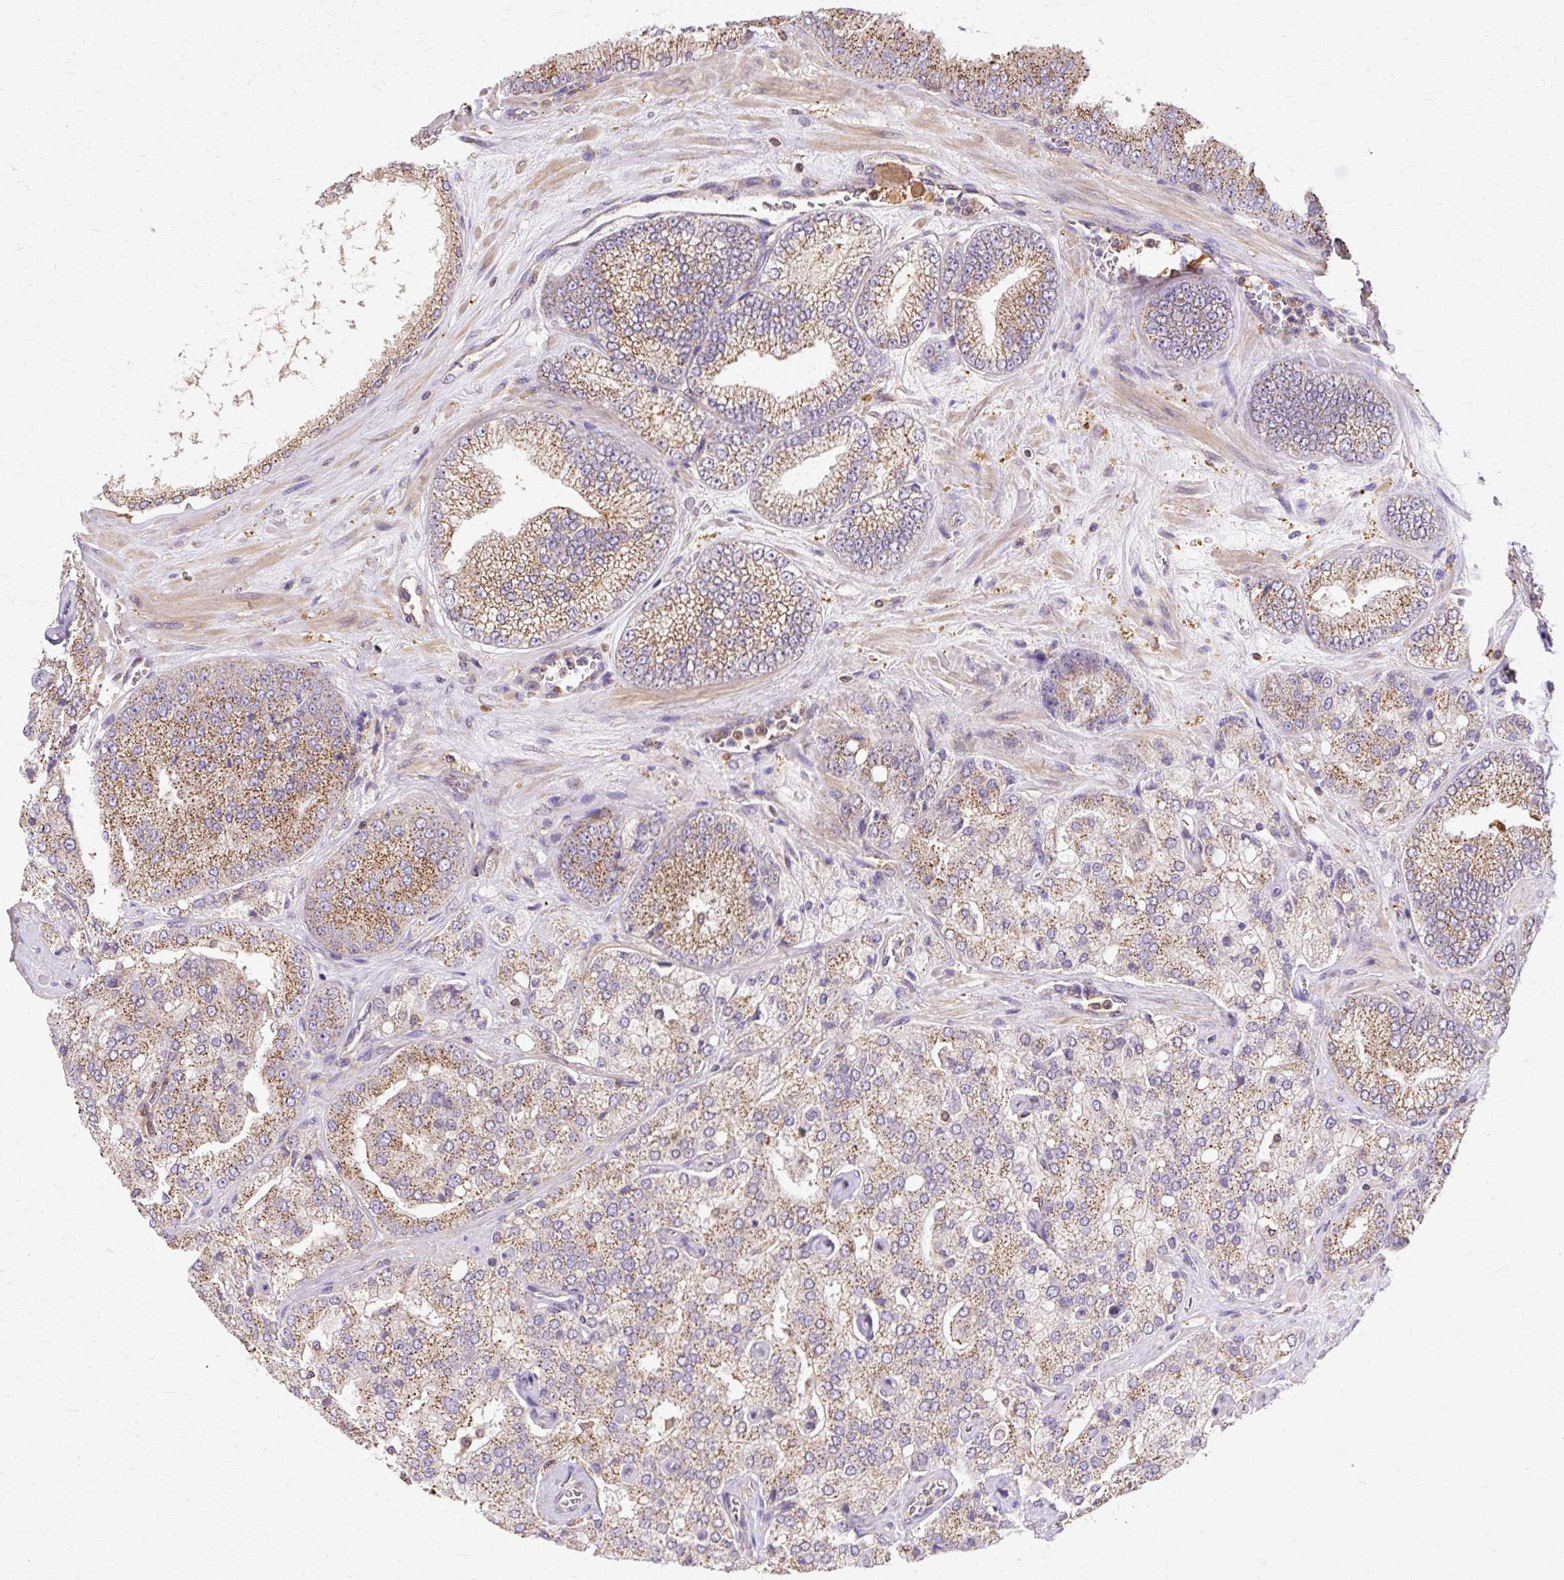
{"staining": {"intensity": "moderate", "quantity": ">75%", "location": "cytoplasmic/membranous"}, "tissue": "prostate cancer", "cell_type": "Tumor cells", "image_type": "cancer", "snomed": [{"axis": "morphology", "description": "Adenocarcinoma, High grade"}, {"axis": "topography", "description": "Prostate"}], "caption": "Immunohistochemistry of human prostate cancer demonstrates medium levels of moderate cytoplasmic/membranous positivity in about >75% of tumor cells.", "gene": "COPB1", "patient": {"sex": "male", "age": 68}}